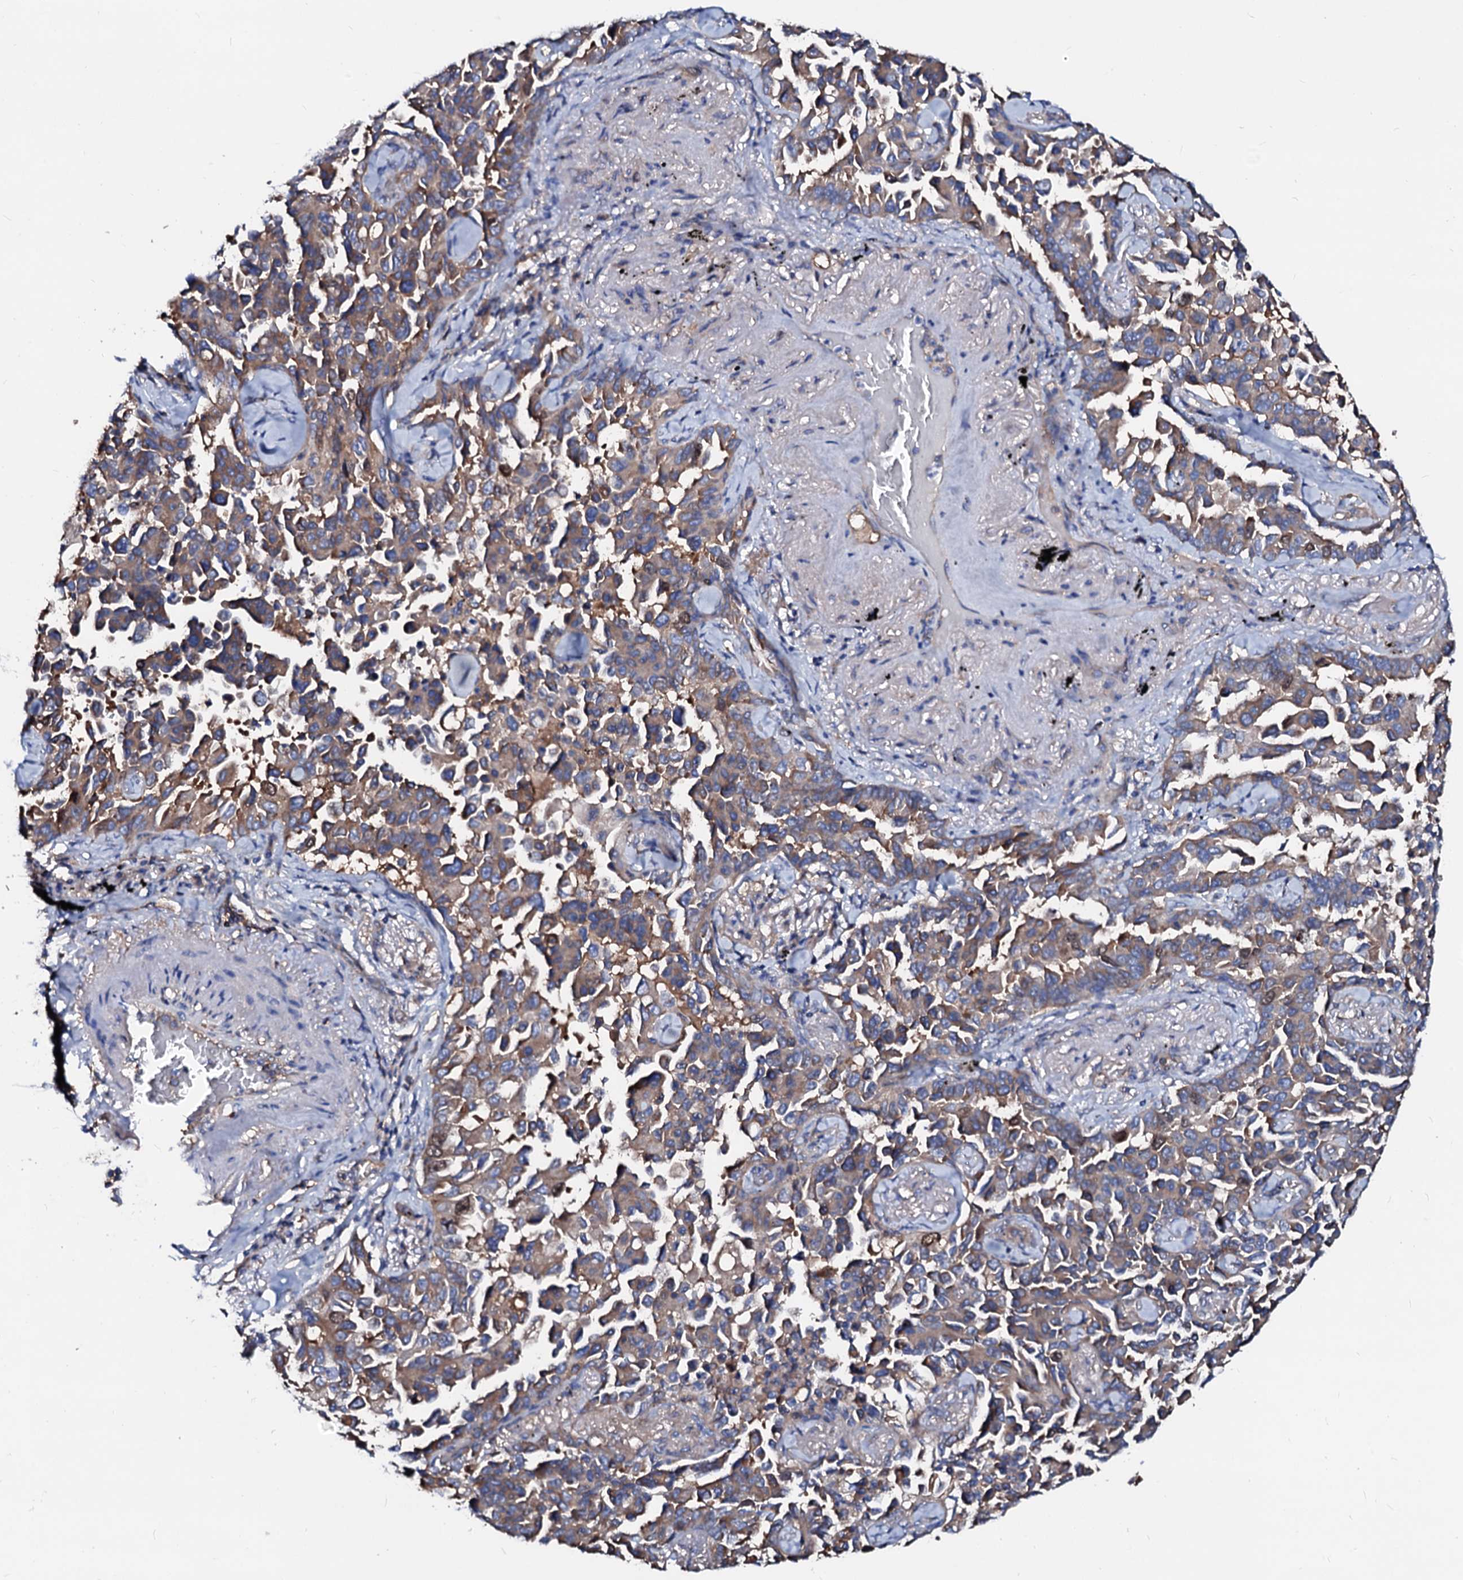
{"staining": {"intensity": "moderate", "quantity": "25%-75%", "location": "cytoplasmic/membranous"}, "tissue": "lung cancer", "cell_type": "Tumor cells", "image_type": "cancer", "snomed": [{"axis": "morphology", "description": "Adenocarcinoma, NOS"}, {"axis": "topography", "description": "Lung"}], "caption": "Tumor cells reveal medium levels of moderate cytoplasmic/membranous positivity in about 25%-75% of cells in lung cancer (adenocarcinoma).", "gene": "CSKMT", "patient": {"sex": "female", "age": 67}}